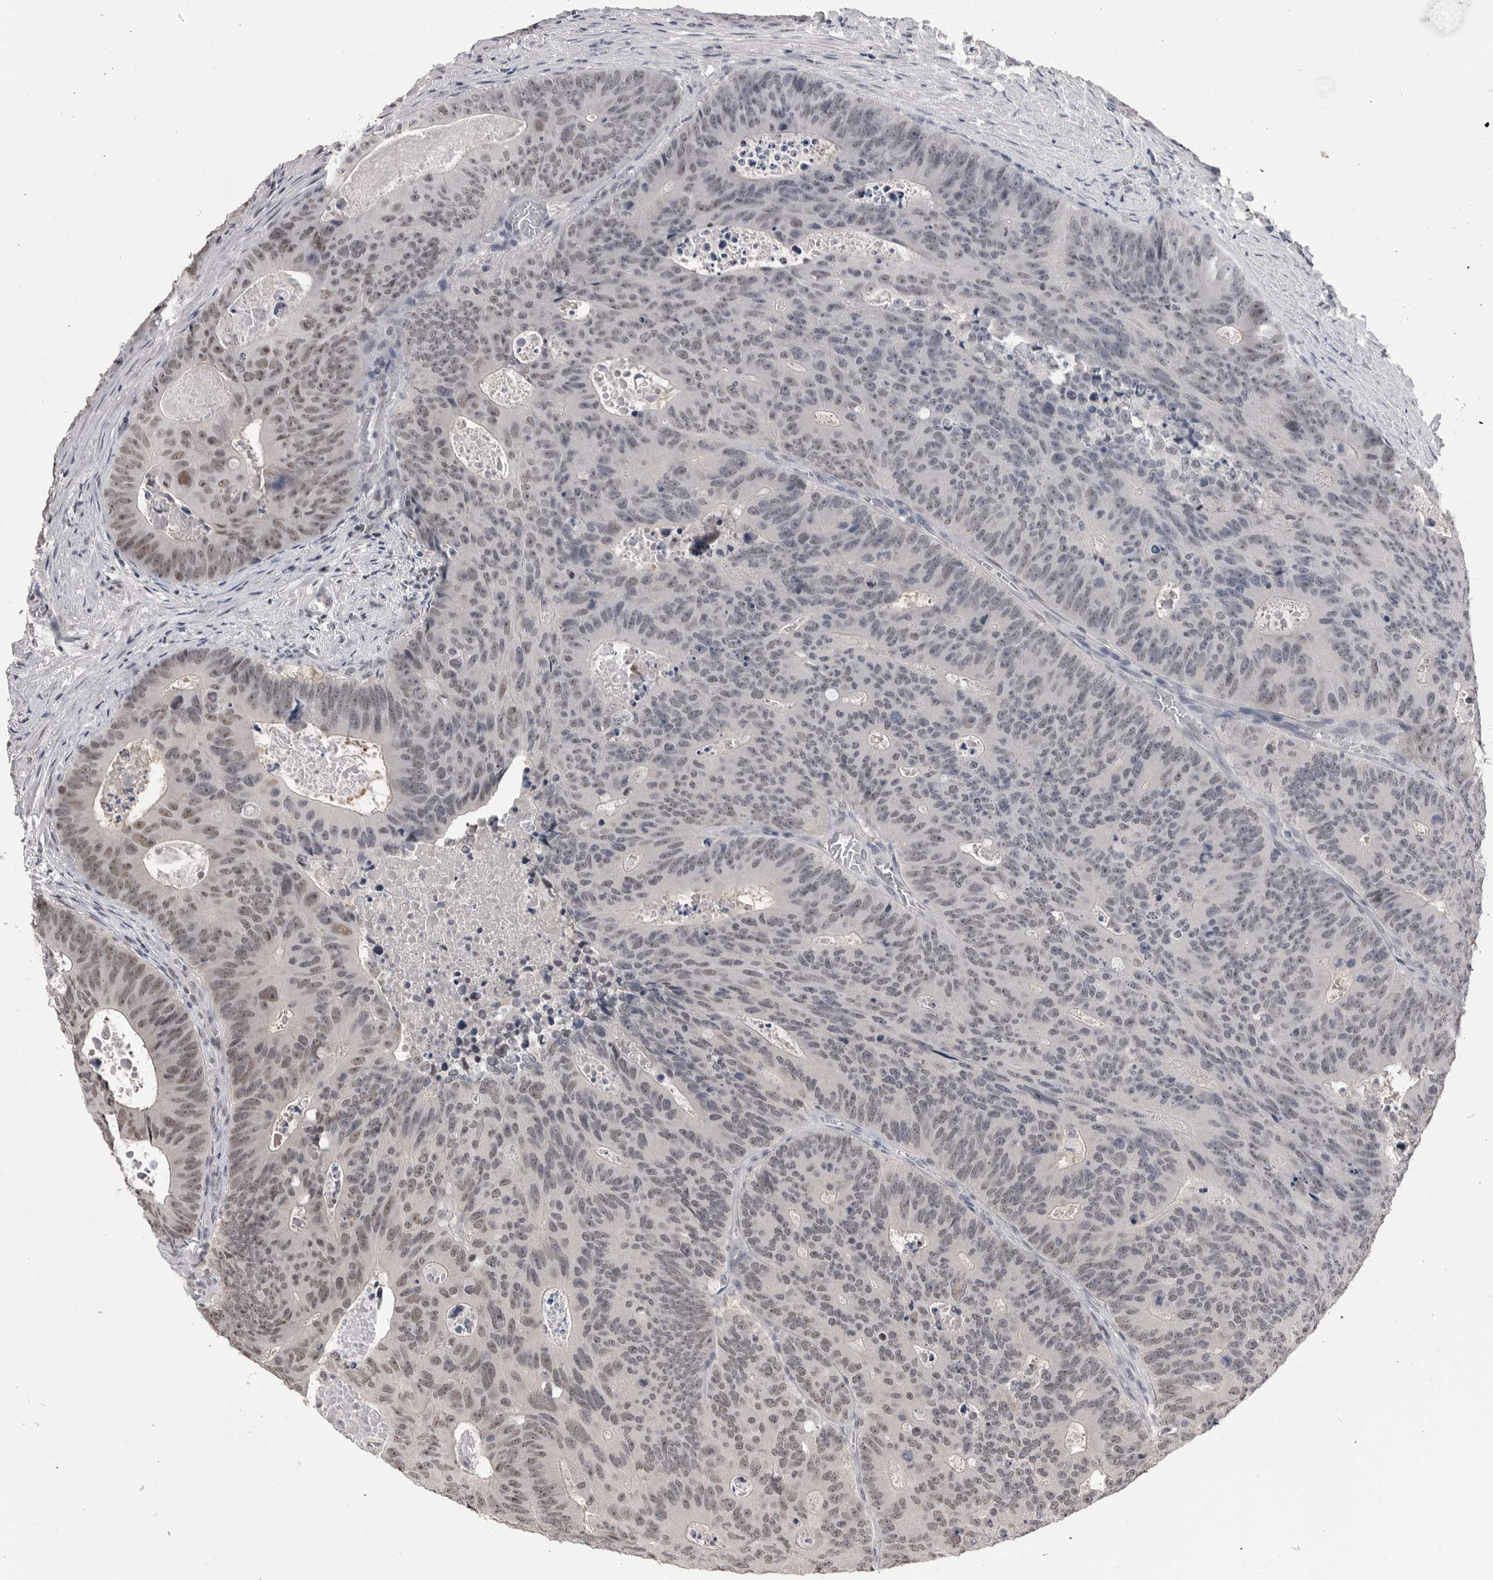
{"staining": {"intensity": "weak", "quantity": "25%-75%", "location": "nuclear"}, "tissue": "colorectal cancer", "cell_type": "Tumor cells", "image_type": "cancer", "snomed": [{"axis": "morphology", "description": "Adenocarcinoma, NOS"}, {"axis": "topography", "description": "Colon"}], "caption": "A high-resolution micrograph shows immunohistochemistry staining of colorectal cancer, which reveals weak nuclear positivity in approximately 25%-75% of tumor cells.", "gene": "DLG2", "patient": {"sex": "male", "age": 87}}